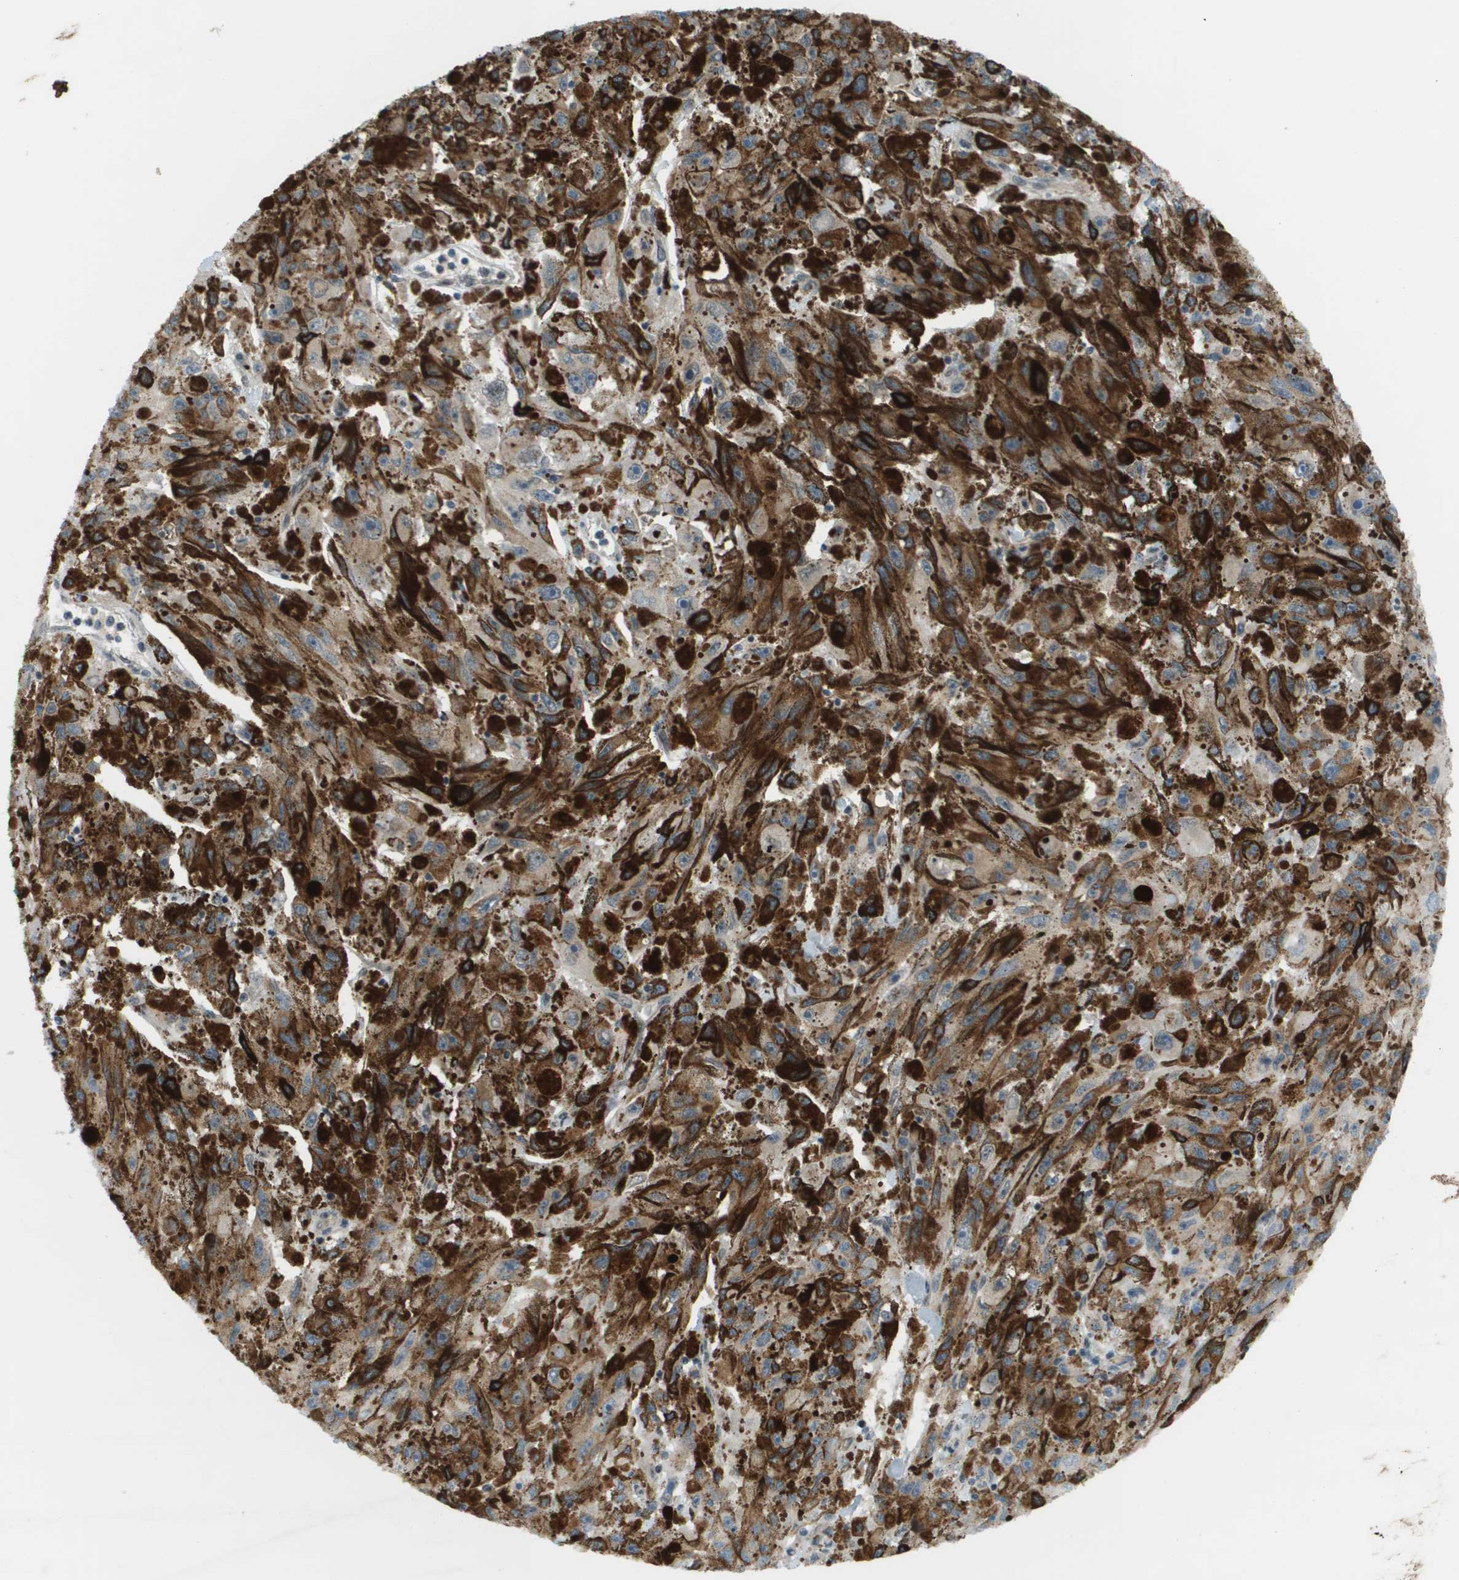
{"staining": {"intensity": "moderate", "quantity": "25%-75%", "location": "cytoplasmic/membranous"}, "tissue": "melanoma", "cell_type": "Tumor cells", "image_type": "cancer", "snomed": [{"axis": "morphology", "description": "Malignant melanoma, NOS"}, {"axis": "topography", "description": "Skin"}], "caption": "IHC photomicrograph of human melanoma stained for a protein (brown), which exhibits medium levels of moderate cytoplasmic/membranous positivity in approximately 25%-75% of tumor cells.", "gene": "CACNB4", "patient": {"sex": "female", "age": 104}}